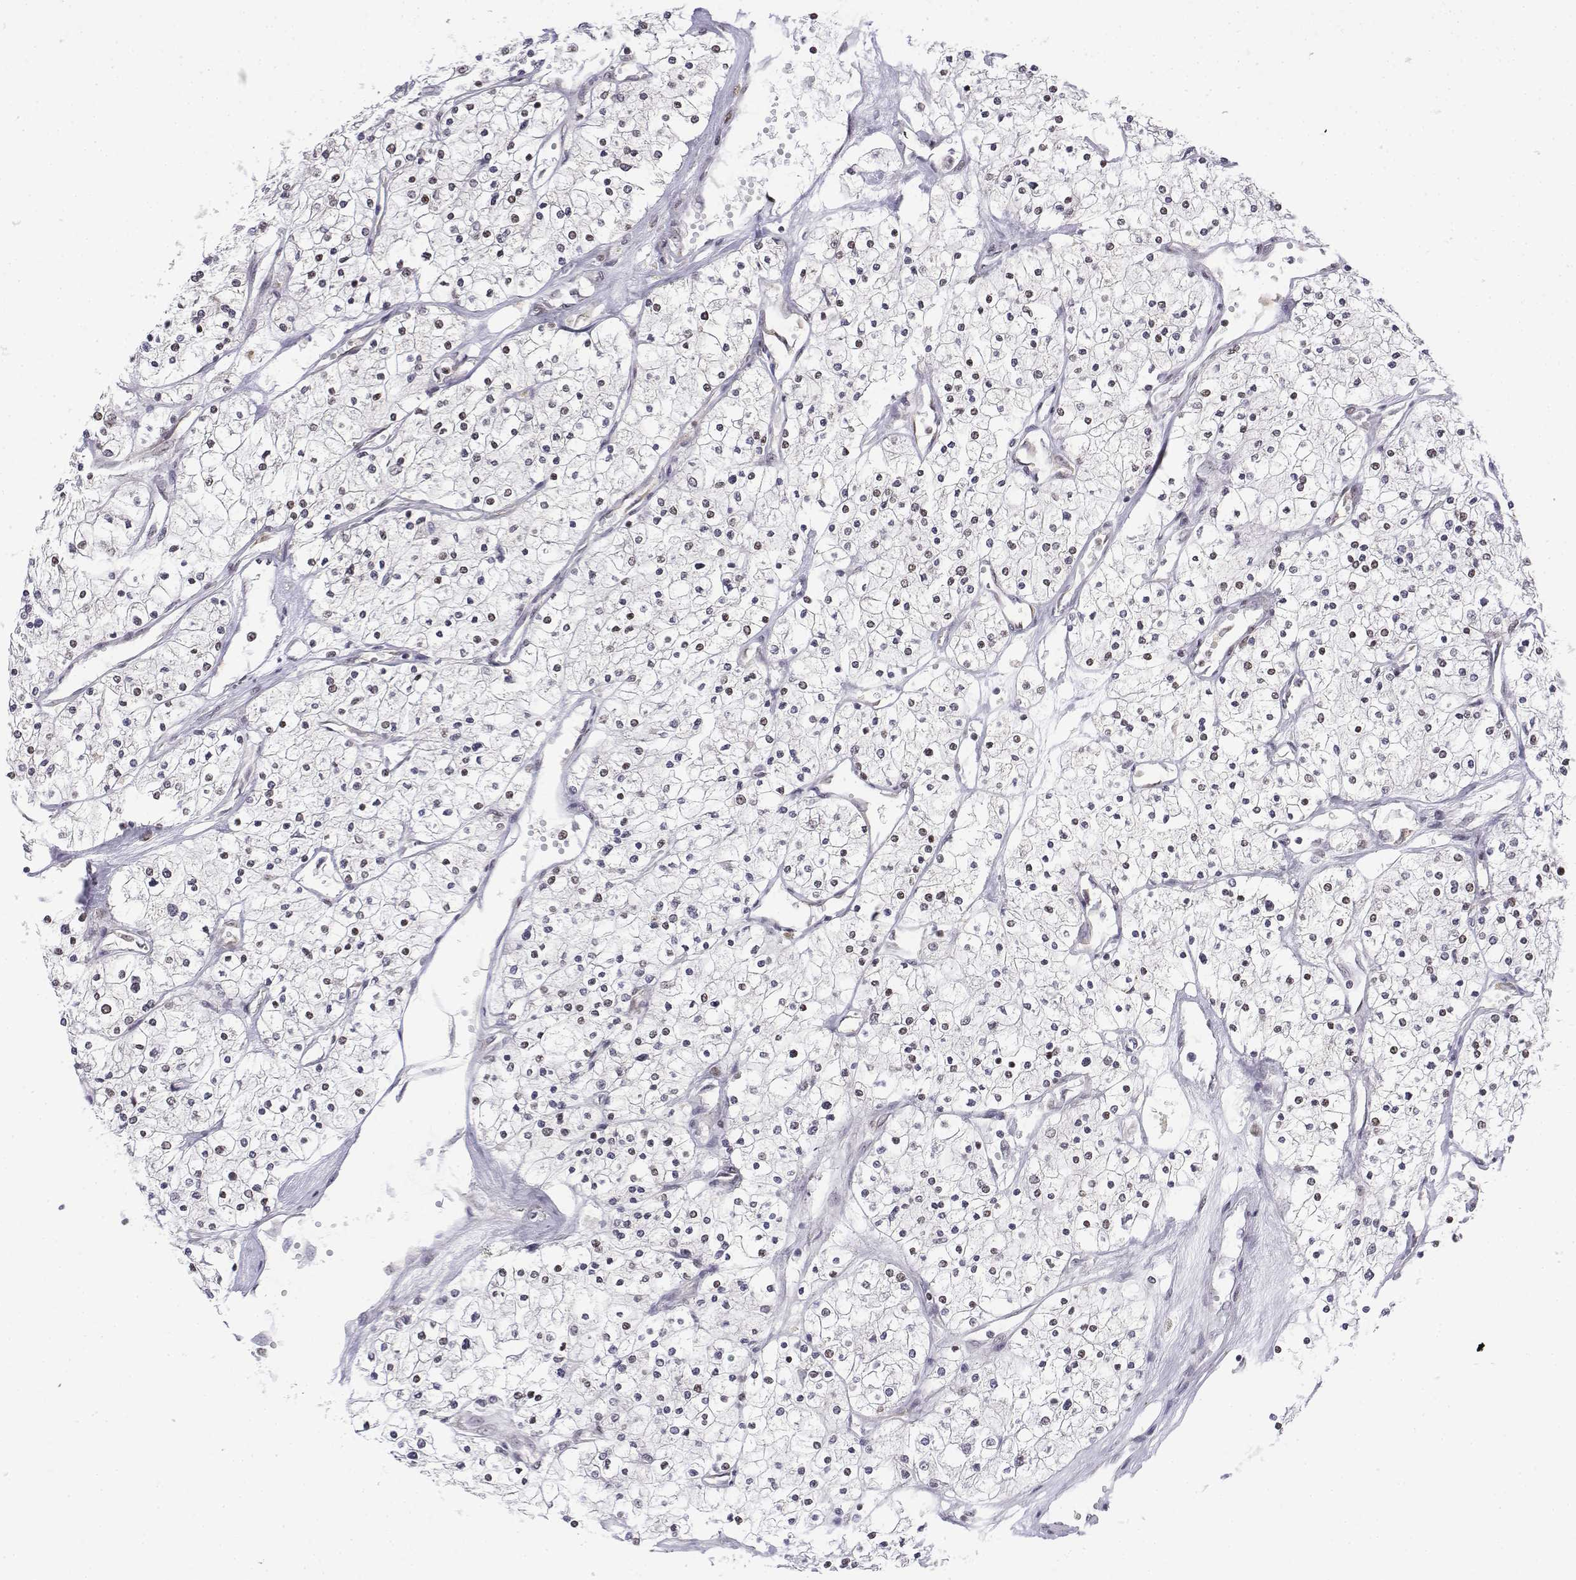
{"staining": {"intensity": "weak", "quantity": "25%-75%", "location": "nuclear"}, "tissue": "renal cancer", "cell_type": "Tumor cells", "image_type": "cancer", "snomed": [{"axis": "morphology", "description": "Adenocarcinoma, NOS"}, {"axis": "topography", "description": "Kidney"}], "caption": "Renal adenocarcinoma stained for a protein (brown) displays weak nuclear positive positivity in approximately 25%-75% of tumor cells.", "gene": "SETD1A", "patient": {"sex": "male", "age": 80}}